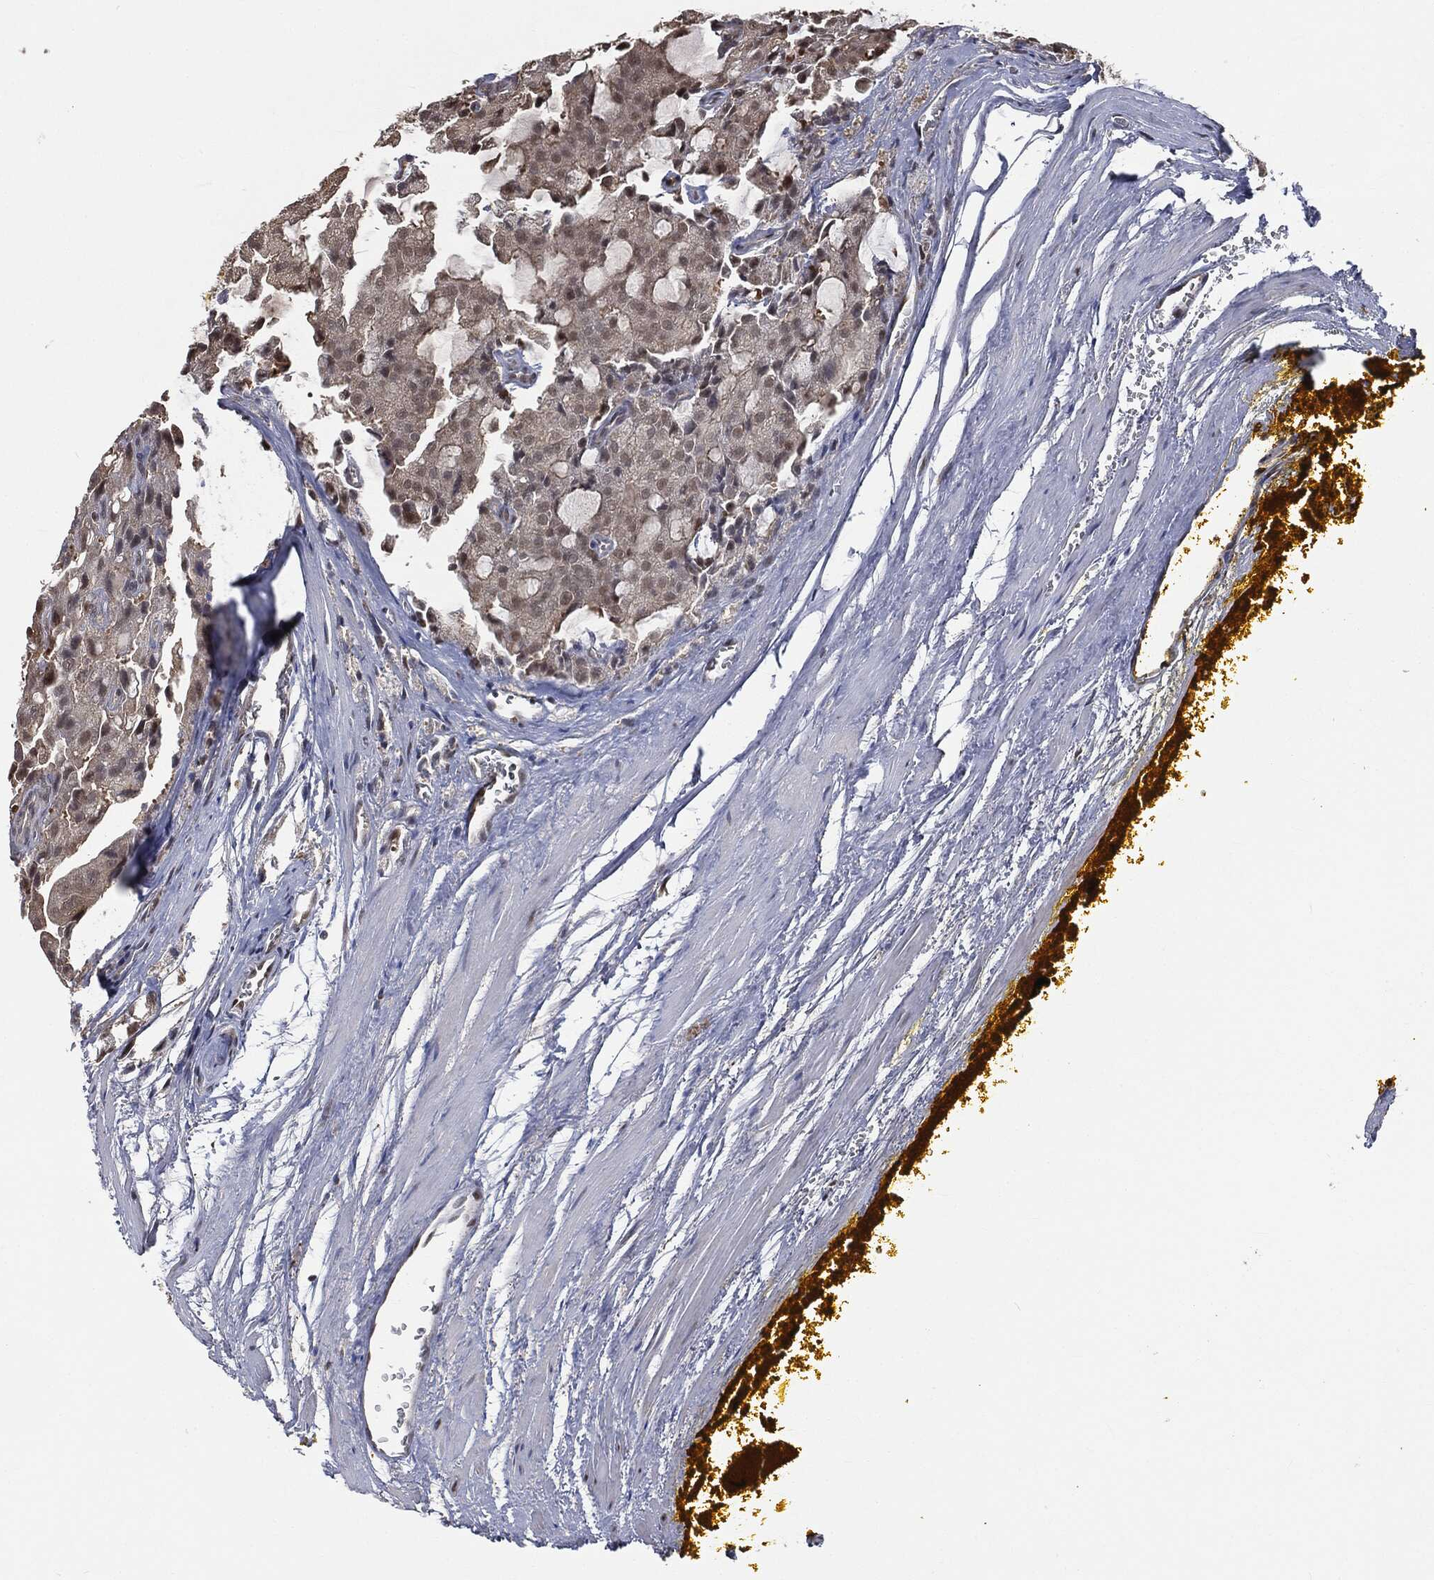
{"staining": {"intensity": "negative", "quantity": "none", "location": "none"}, "tissue": "prostate cancer", "cell_type": "Tumor cells", "image_type": "cancer", "snomed": [{"axis": "morphology", "description": "Adenocarcinoma, NOS"}, {"axis": "topography", "description": "Prostate and seminal vesicle, NOS"}, {"axis": "topography", "description": "Prostate"}], "caption": "IHC of prostate cancer (adenocarcinoma) reveals no positivity in tumor cells. (Stains: DAB (3,3'-diaminobenzidine) immunohistochemistry (IHC) with hematoxylin counter stain, Microscopy: brightfield microscopy at high magnification).", "gene": "SHLD2", "patient": {"sex": "male", "age": 67}}